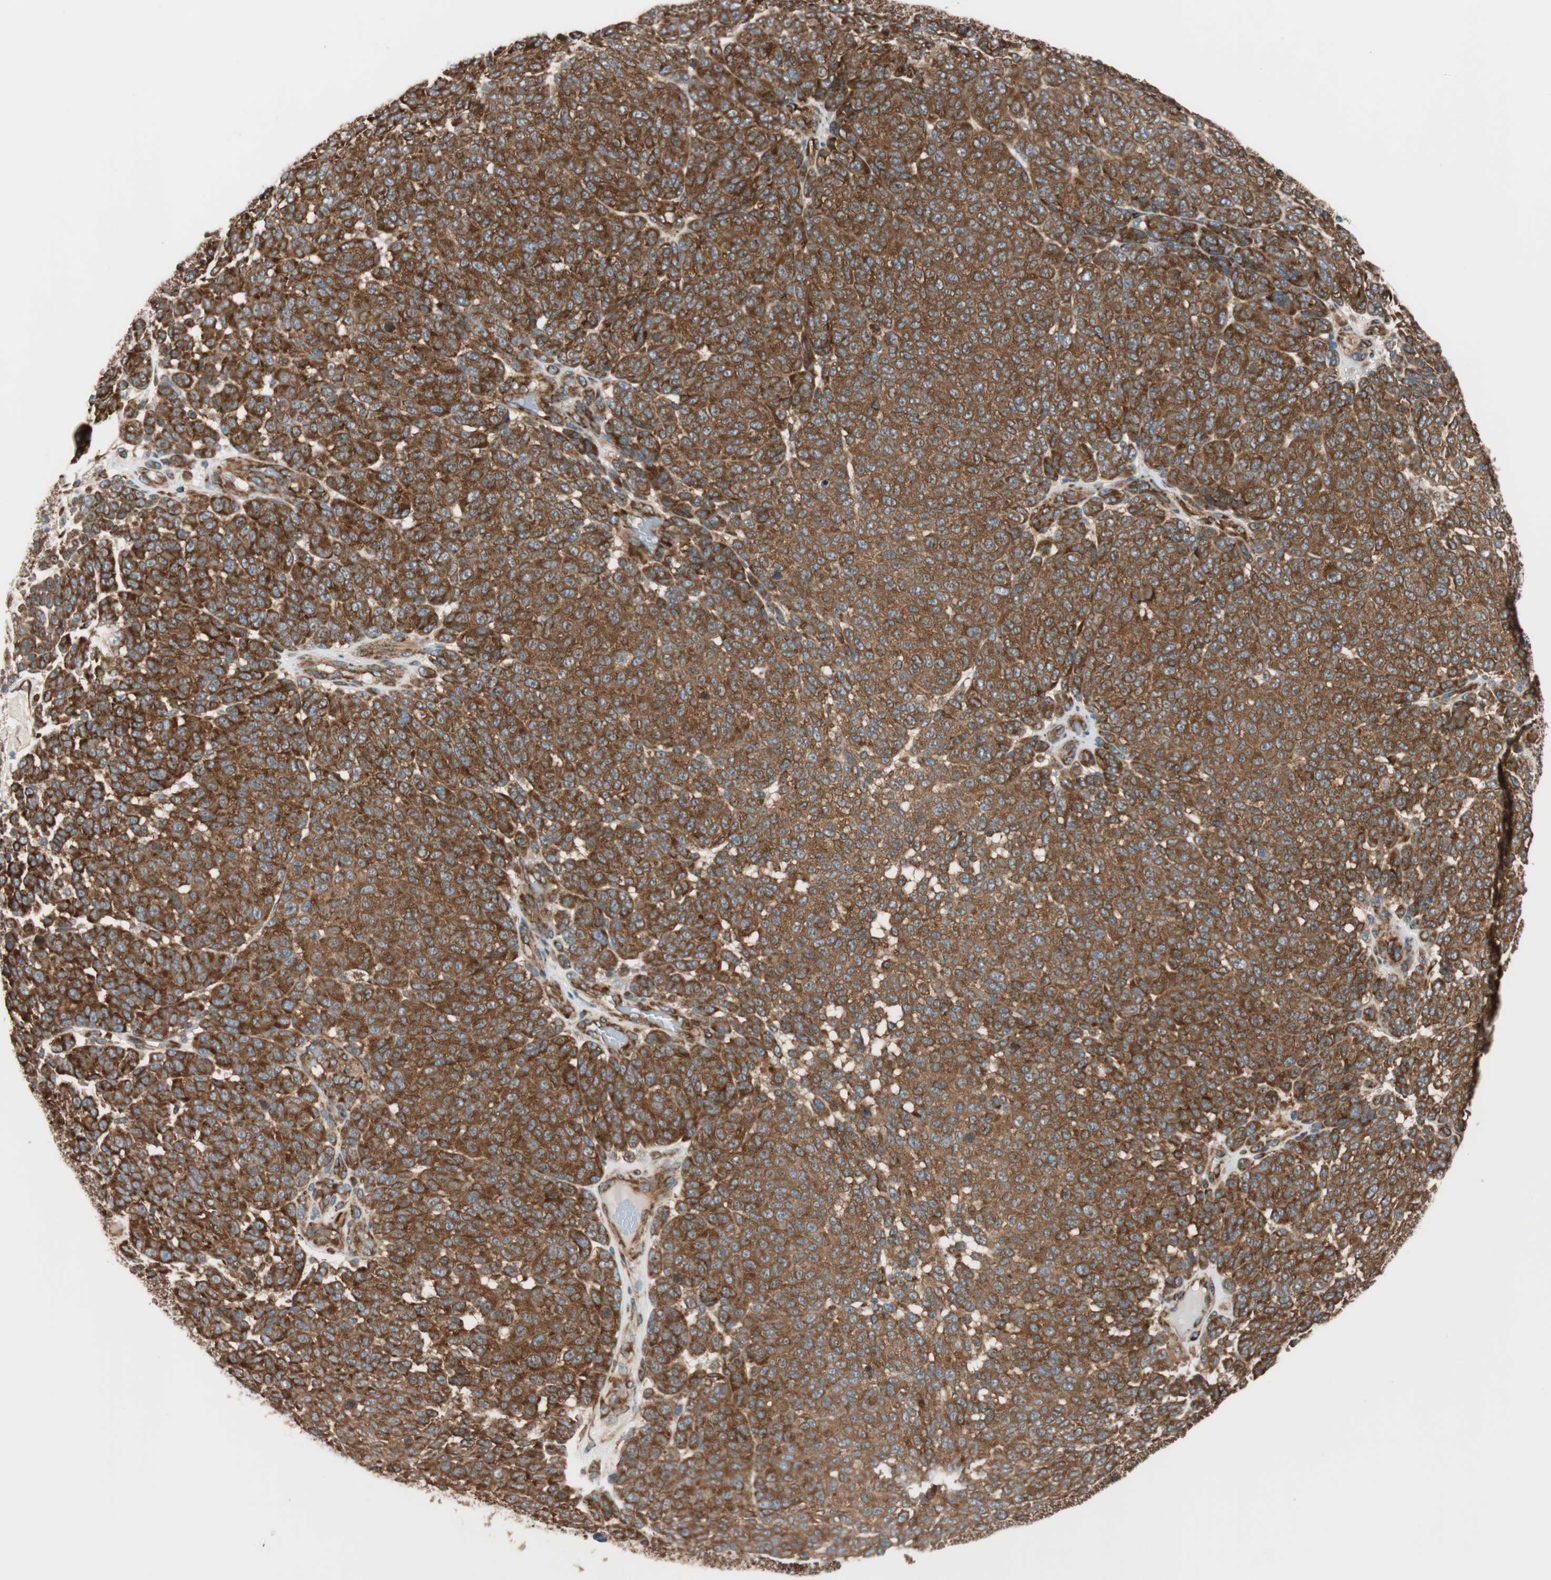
{"staining": {"intensity": "strong", "quantity": ">75%", "location": "cytoplasmic/membranous"}, "tissue": "melanoma", "cell_type": "Tumor cells", "image_type": "cancer", "snomed": [{"axis": "morphology", "description": "Malignant melanoma, NOS"}, {"axis": "topography", "description": "Skin"}], "caption": "Protein expression analysis of human melanoma reveals strong cytoplasmic/membranous staining in approximately >75% of tumor cells.", "gene": "WASL", "patient": {"sex": "male", "age": 59}}